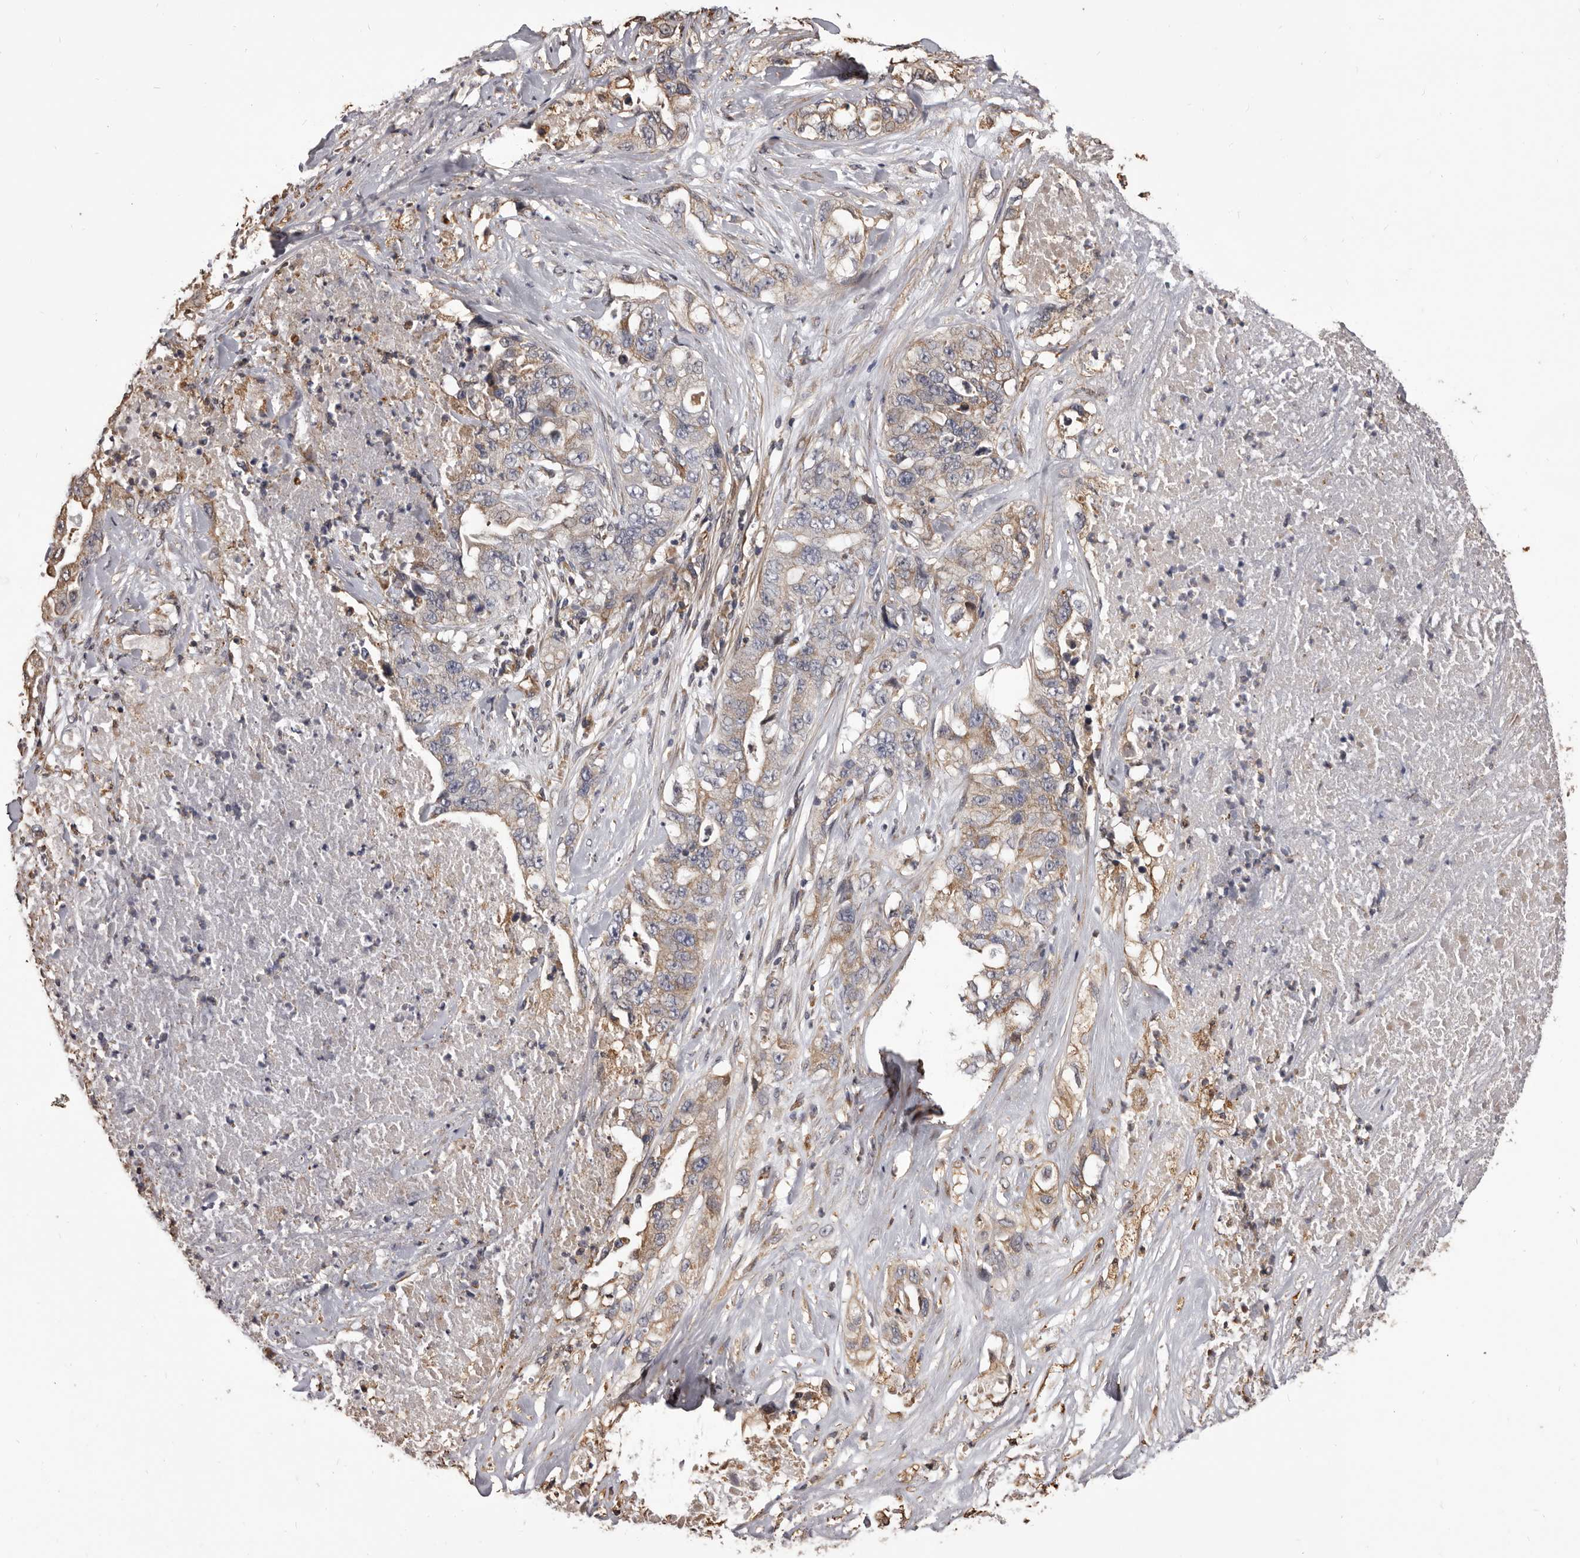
{"staining": {"intensity": "weak", "quantity": "25%-75%", "location": "cytoplasmic/membranous"}, "tissue": "lung cancer", "cell_type": "Tumor cells", "image_type": "cancer", "snomed": [{"axis": "morphology", "description": "Adenocarcinoma, NOS"}, {"axis": "topography", "description": "Lung"}], "caption": "Immunohistochemistry (IHC) micrograph of human adenocarcinoma (lung) stained for a protein (brown), which reveals low levels of weak cytoplasmic/membranous positivity in about 25%-75% of tumor cells.", "gene": "ALPK1", "patient": {"sex": "female", "age": 51}}